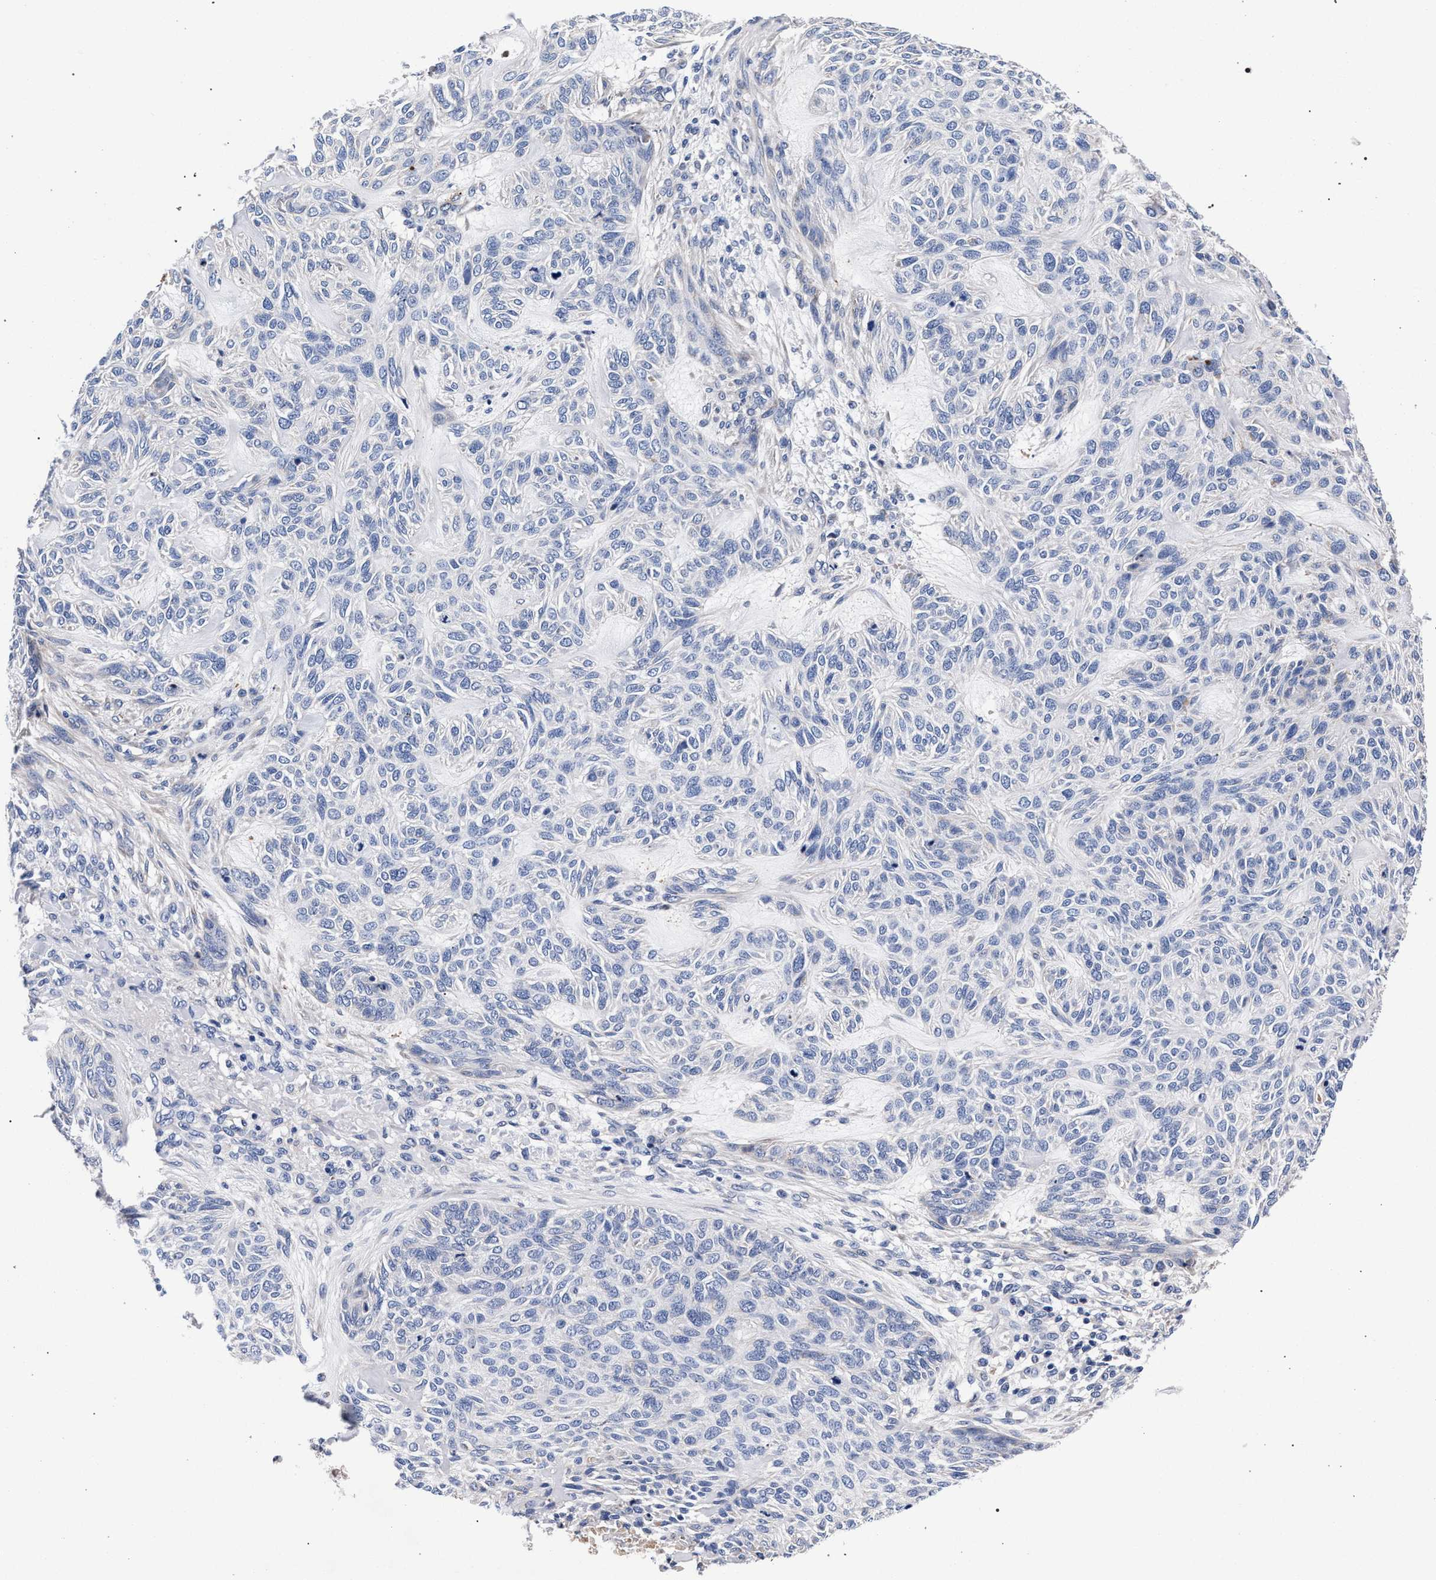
{"staining": {"intensity": "negative", "quantity": "none", "location": "none"}, "tissue": "skin cancer", "cell_type": "Tumor cells", "image_type": "cancer", "snomed": [{"axis": "morphology", "description": "Basal cell carcinoma"}, {"axis": "topography", "description": "Skin"}], "caption": "The micrograph demonstrates no significant positivity in tumor cells of skin cancer.", "gene": "ACOX1", "patient": {"sex": "male", "age": 55}}